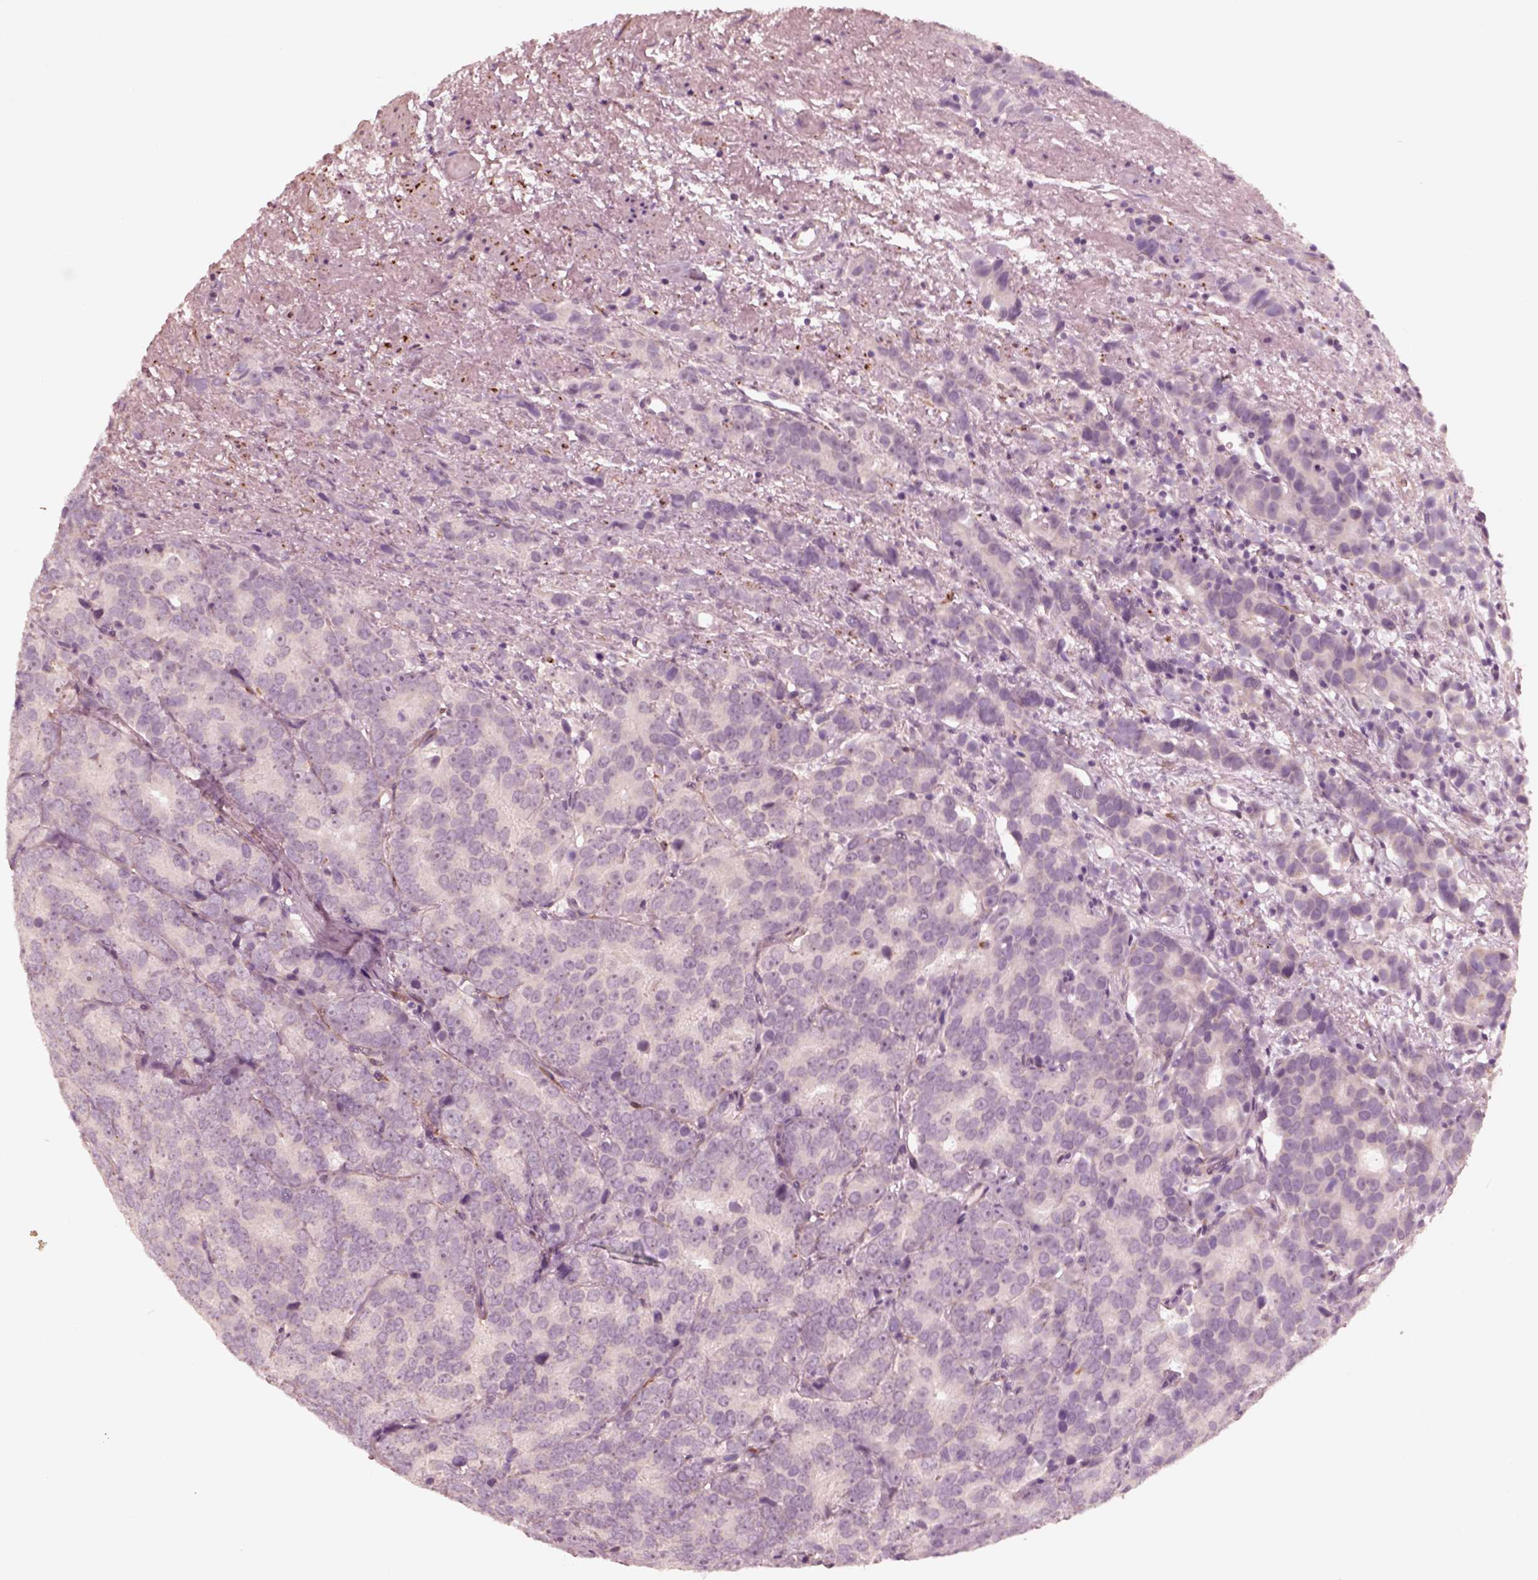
{"staining": {"intensity": "negative", "quantity": "none", "location": "none"}, "tissue": "prostate cancer", "cell_type": "Tumor cells", "image_type": "cancer", "snomed": [{"axis": "morphology", "description": "Adenocarcinoma, High grade"}, {"axis": "topography", "description": "Prostate"}], "caption": "High-grade adenocarcinoma (prostate) was stained to show a protein in brown. There is no significant positivity in tumor cells.", "gene": "DNAAF9", "patient": {"sex": "male", "age": 90}}